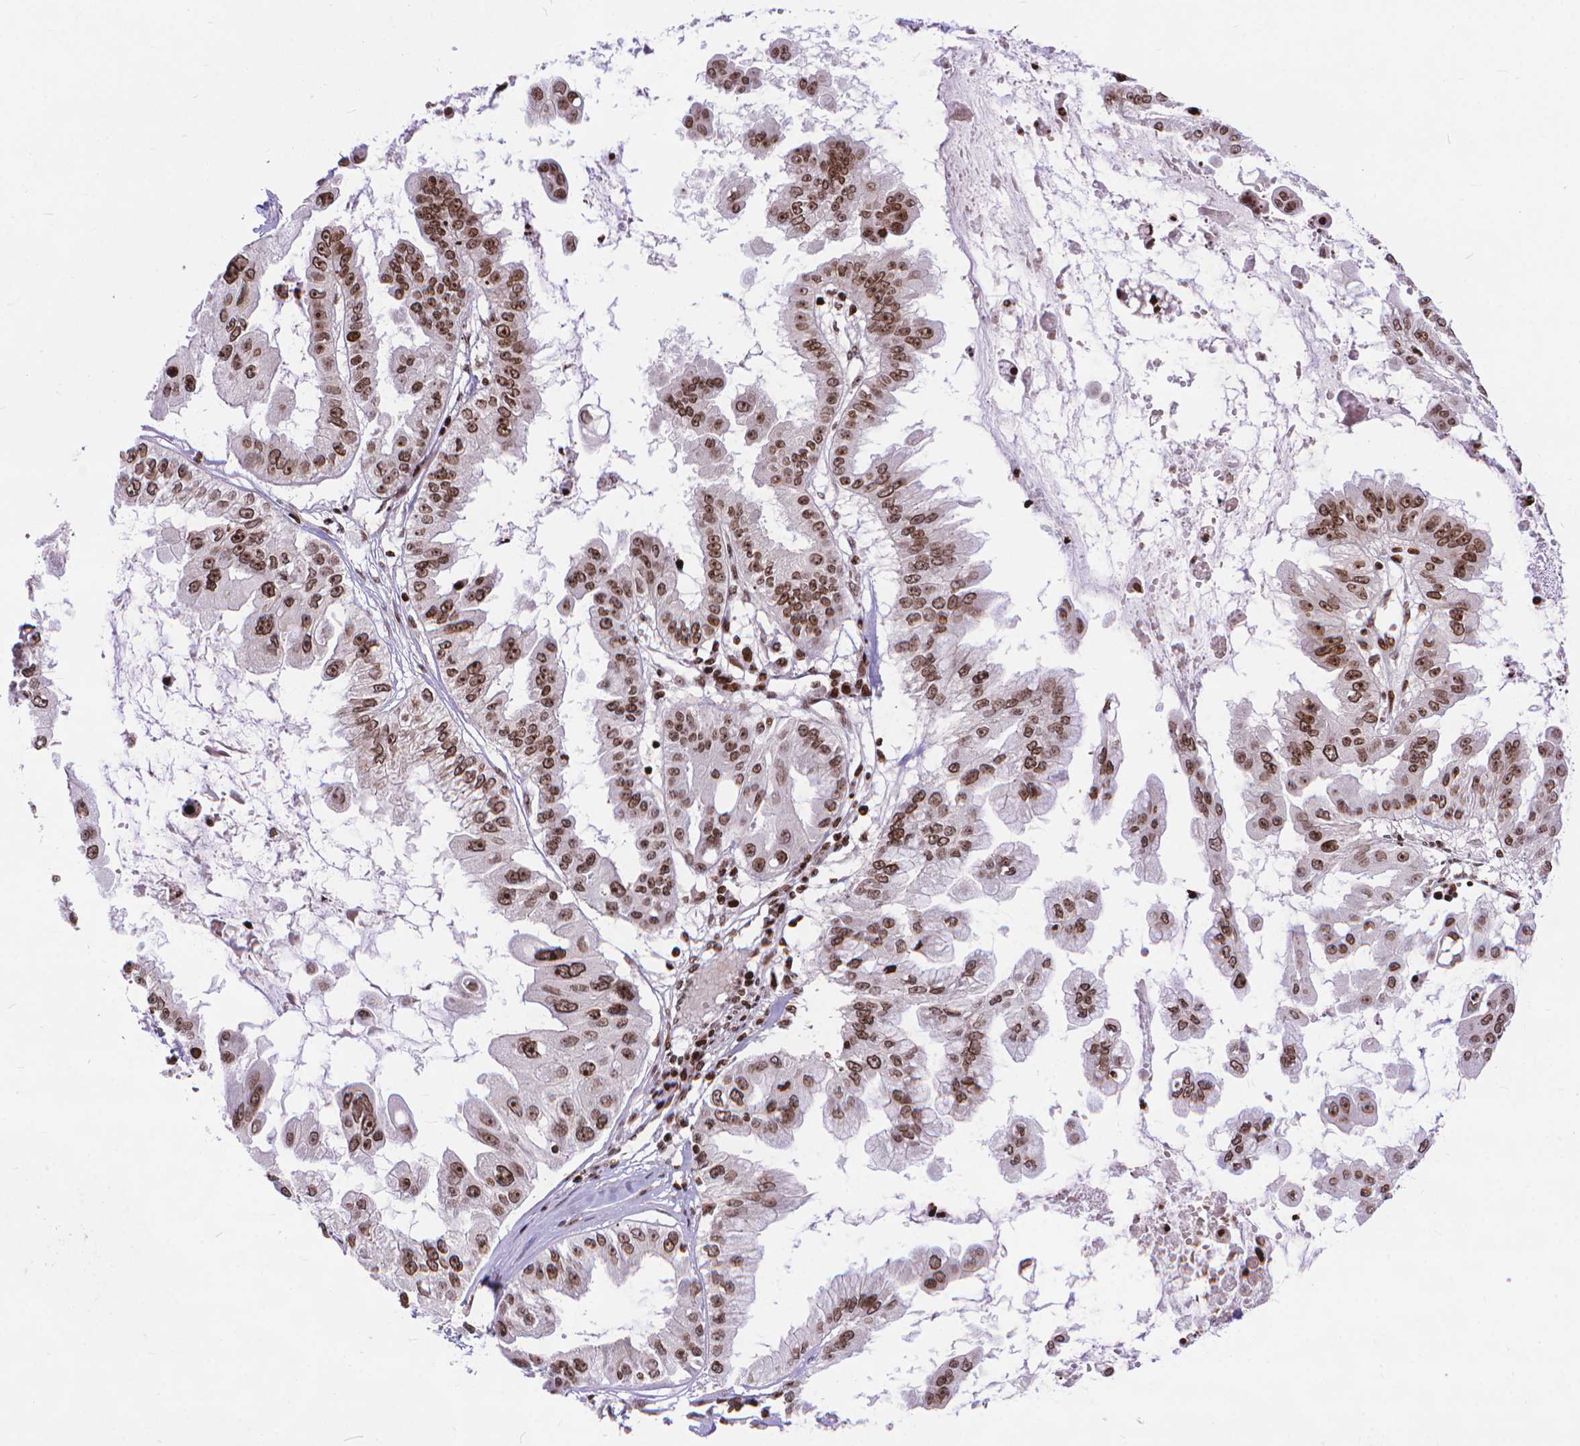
{"staining": {"intensity": "moderate", "quantity": ">75%", "location": "nuclear"}, "tissue": "ovarian cancer", "cell_type": "Tumor cells", "image_type": "cancer", "snomed": [{"axis": "morphology", "description": "Cystadenocarcinoma, serous, NOS"}, {"axis": "topography", "description": "Ovary"}], "caption": "Immunohistochemistry (IHC) of ovarian serous cystadenocarcinoma demonstrates medium levels of moderate nuclear expression in approximately >75% of tumor cells.", "gene": "AMER1", "patient": {"sex": "female", "age": 56}}